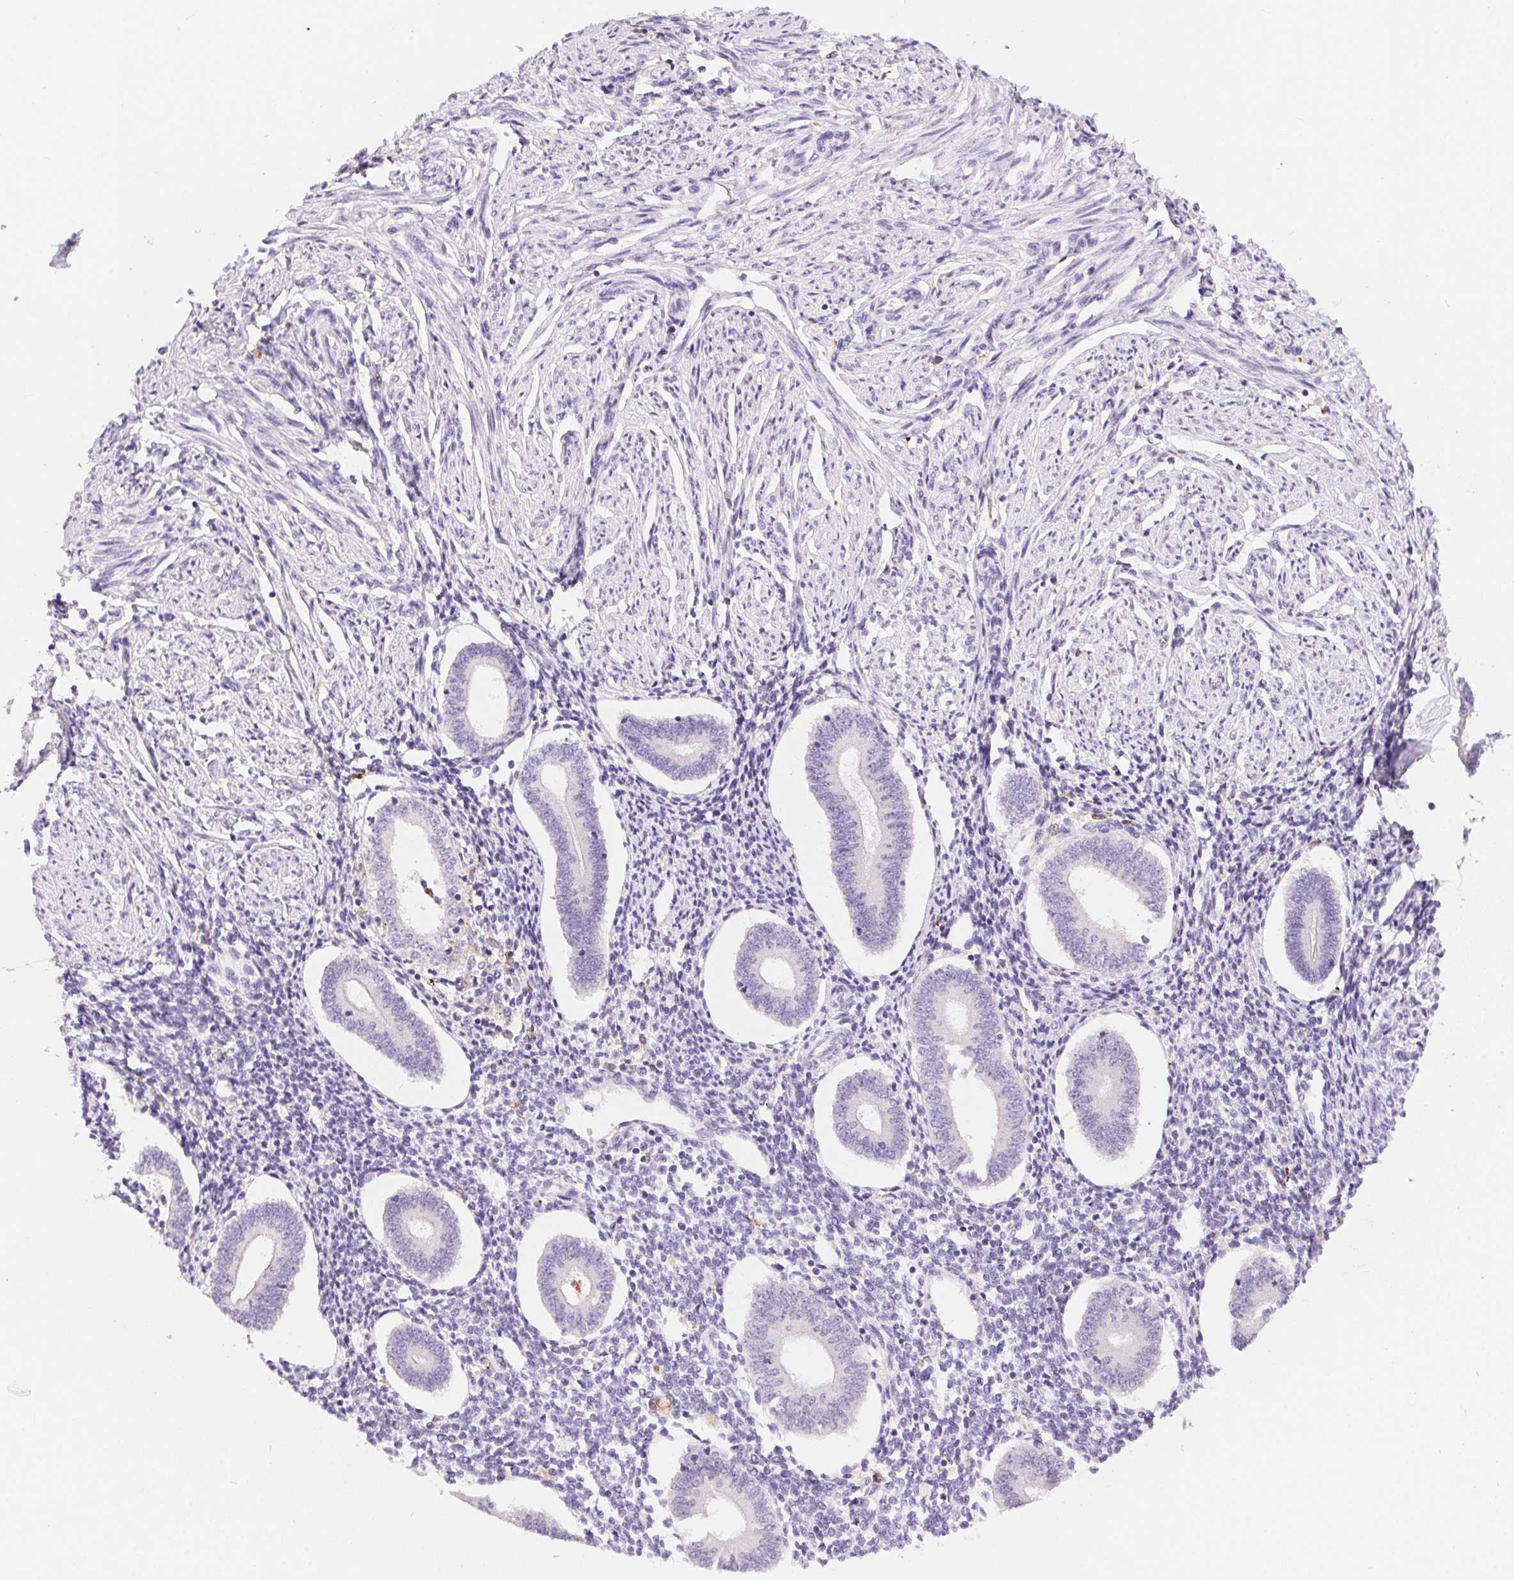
{"staining": {"intensity": "negative", "quantity": "none", "location": "none"}, "tissue": "endometrium", "cell_type": "Cells in endometrial stroma", "image_type": "normal", "snomed": [{"axis": "morphology", "description": "Normal tissue, NOS"}, {"axis": "topography", "description": "Endometrium"}], "caption": "The micrograph reveals no staining of cells in endometrial stroma in normal endometrium.", "gene": "PNLIPRP3", "patient": {"sex": "female", "age": 40}}